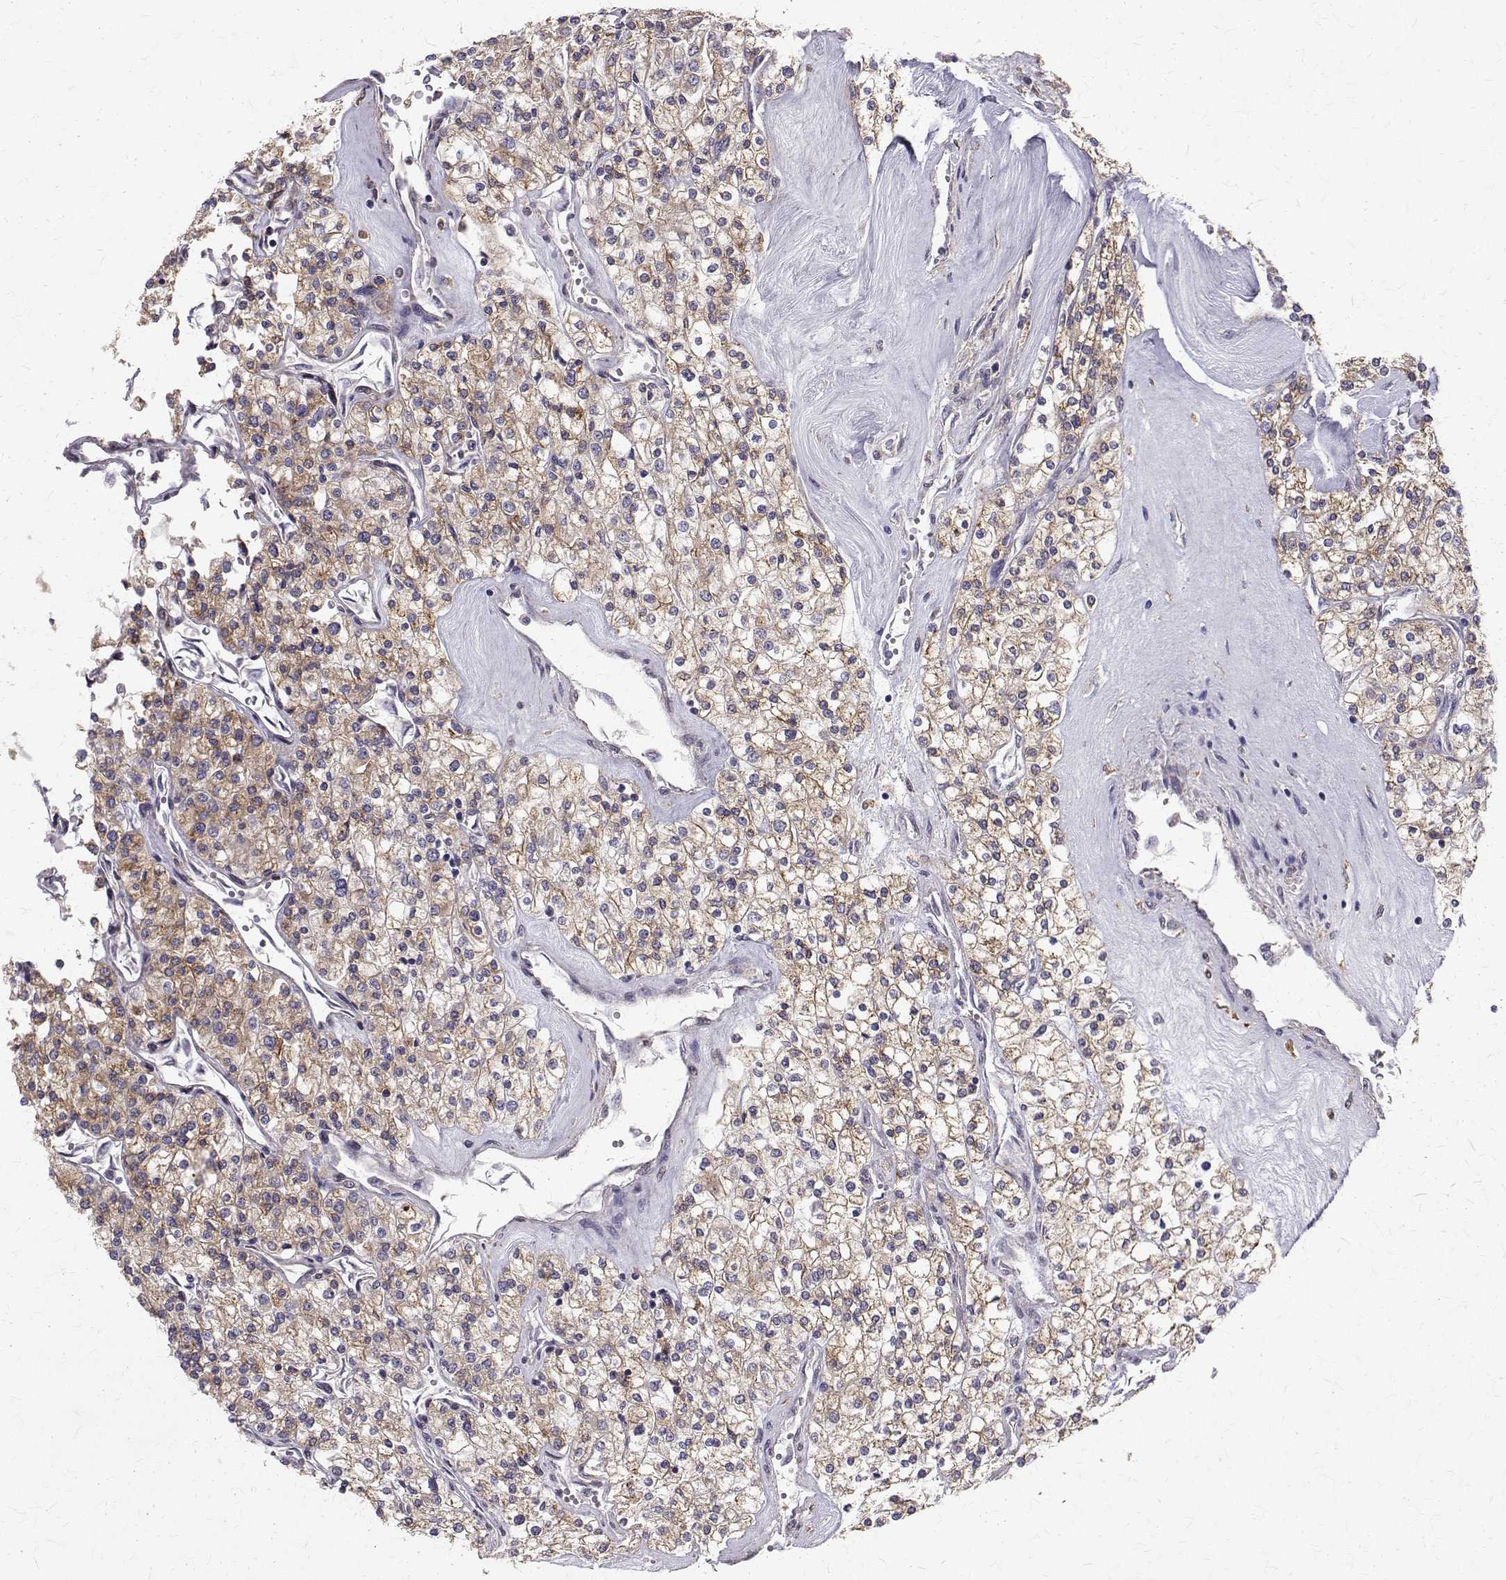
{"staining": {"intensity": "weak", "quantity": "25%-75%", "location": "cytoplasmic/membranous"}, "tissue": "renal cancer", "cell_type": "Tumor cells", "image_type": "cancer", "snomed": [{"axis": "morphology", "description": "Adenocarcinoma, NOS"}, {"axis": "topography", "description": "Kidney"}], "caption": "Human renal adenocarcinoma stained with a protein marker reveals weak staining in tumor cells.", "gene": "CCDC89", "patient": {"sex": "male", "age": 80}}